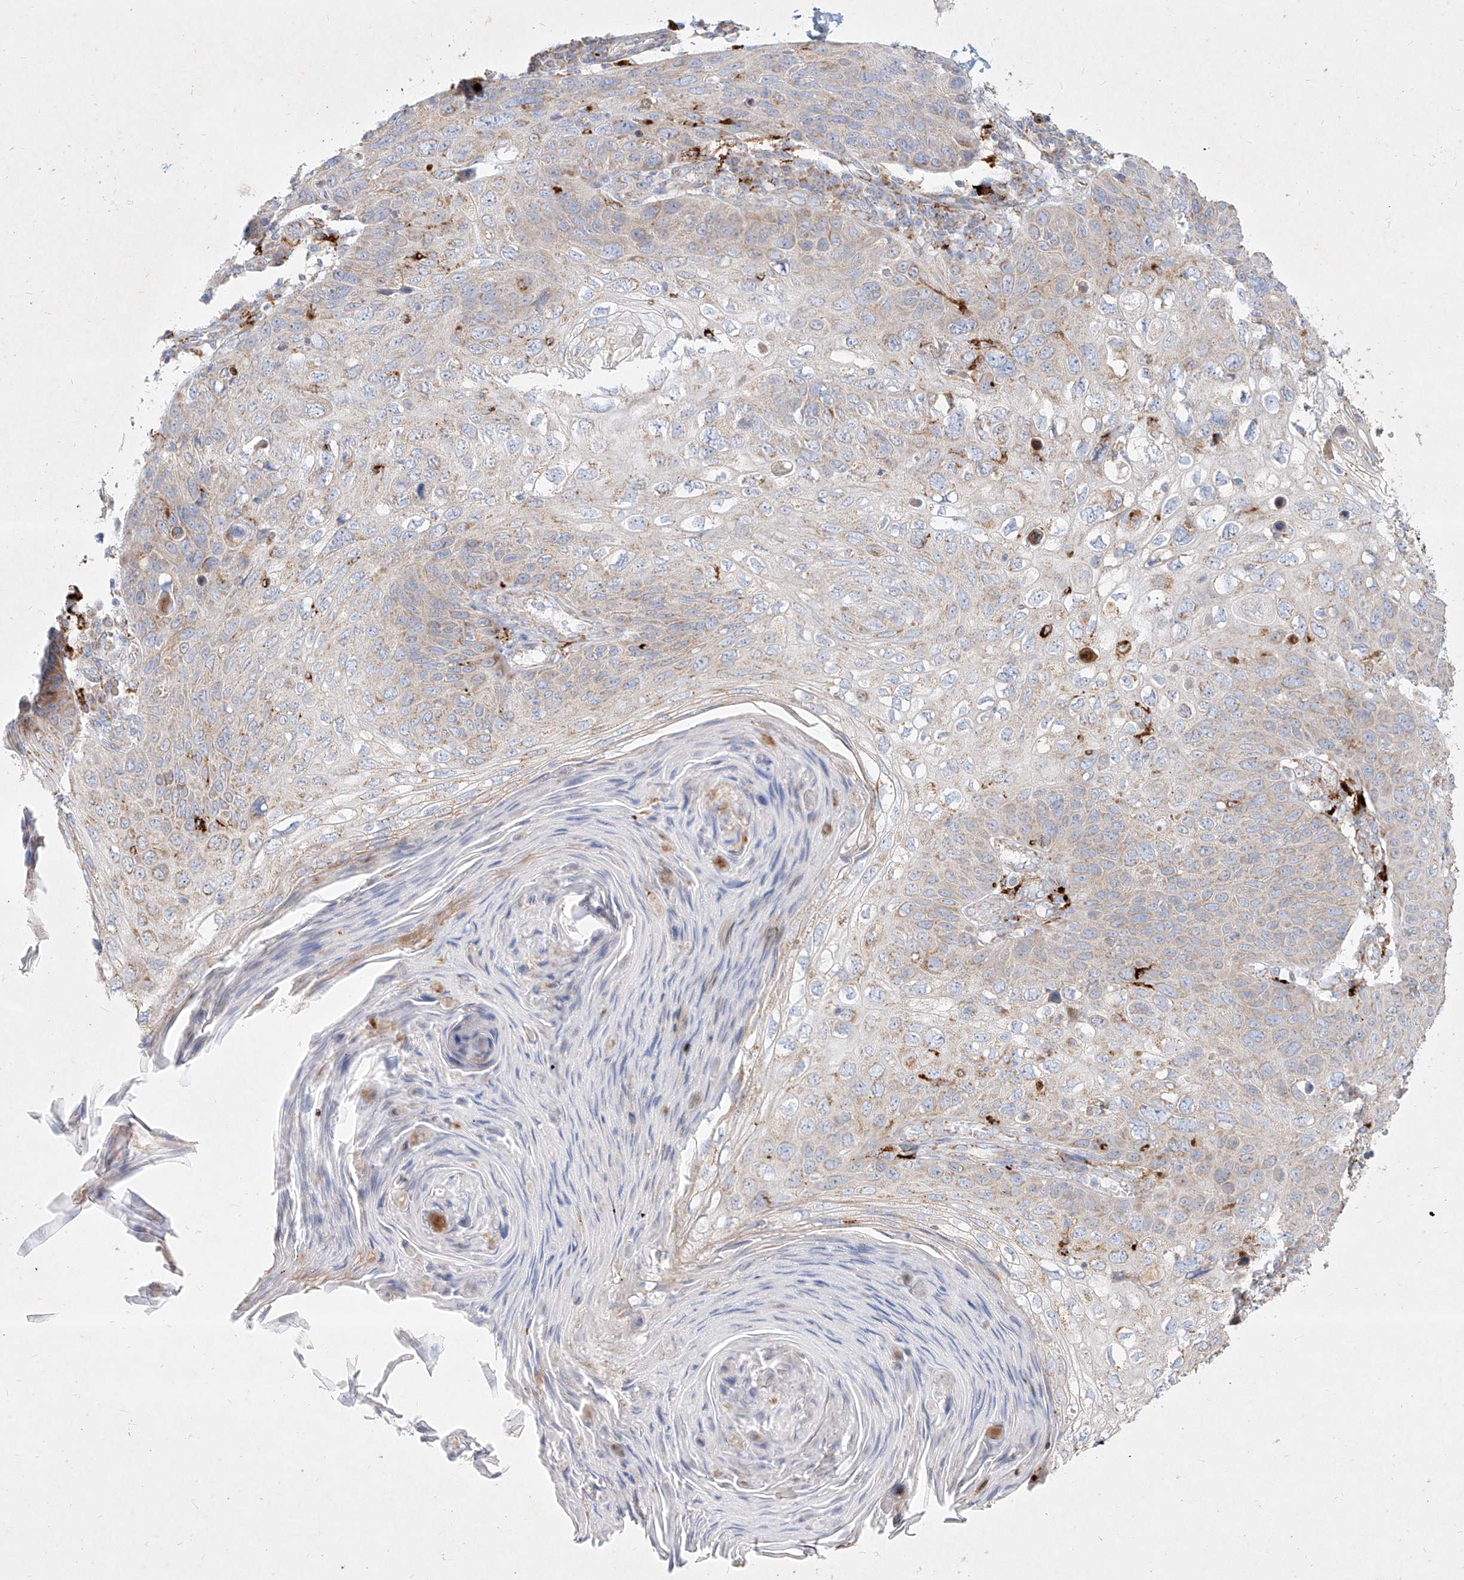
{"staining": {"intensity": "weak", "quantity": "25%-75%", "location": "cytoplasmic/membranous"}, "tissue": "skin cancer", "cell_type": "Tumor cells", "image_type": "cancer", "snomed": [{"axis": "morphology", "description": "Squamous cell carcinoma, NOS"}, {"axis": "topography", "description": "Skin"}], "caption": "Immunohistochemical staining of human skin cancer (squamous cell carcinoma) exhibits low levels of weak cytoplasmic/membranous protein staining in approximately 25%-75% of tumor cells.", "gene": "MTX2", "patient": {"sex": "female", "age": 90}}